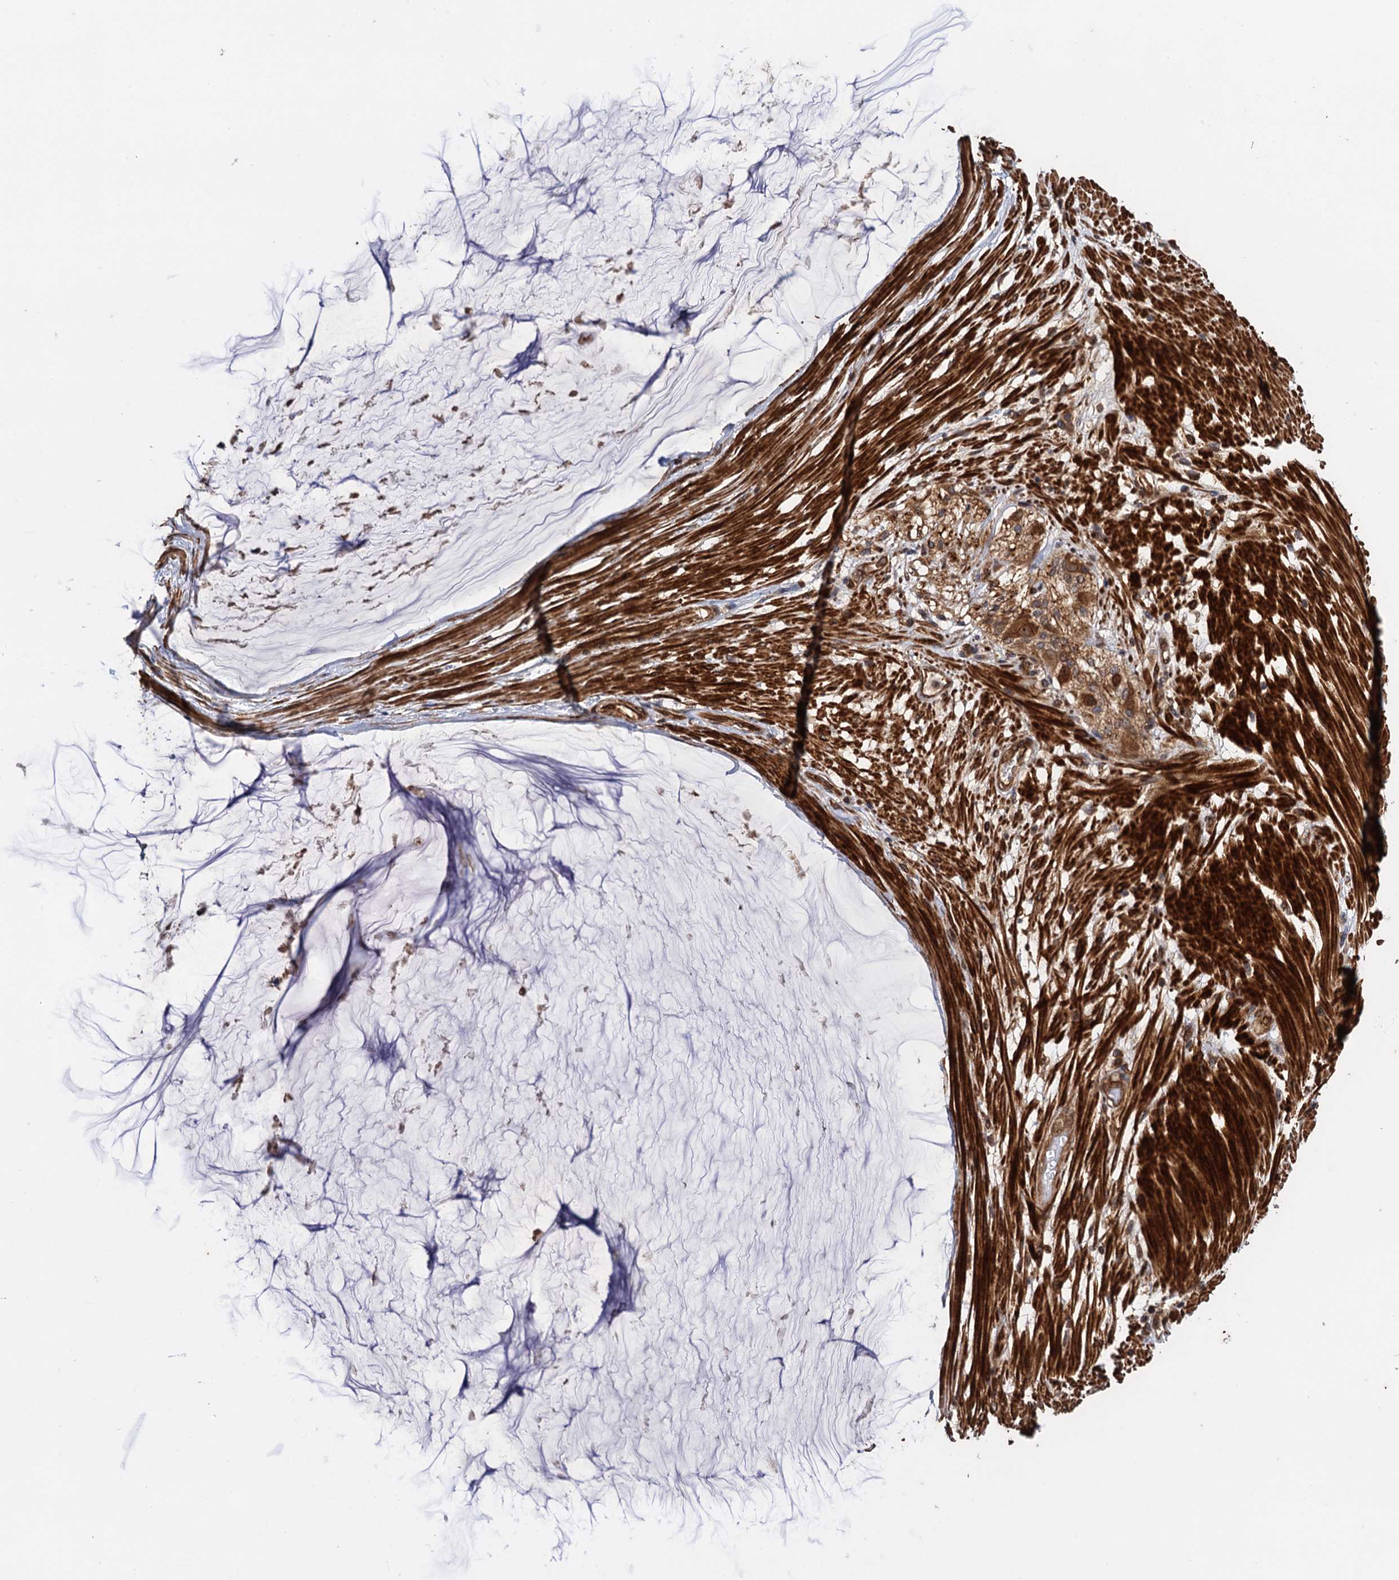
{"staining": {"intensity": "moderate", "quantity": ">75%", "location": "cytoplasmic/membranous"}, "tissue": "ovarian cancer", "cell_type": "Tumor cells", "image_type": "cancer", "snomed": [{"axis": "morphology", "description": "Cystadenocarcinoma, mucinous, NOS"}, {"axis": "topography", "description": "Ovary"}], "caption": "This is a micrograph of IHC staining of ovarian cancer, which shows moderate staining in the cytoplasmic/membranous of tumor cells.", "gene": "BORA", "patient": {"sex": "female", "age": 39}}